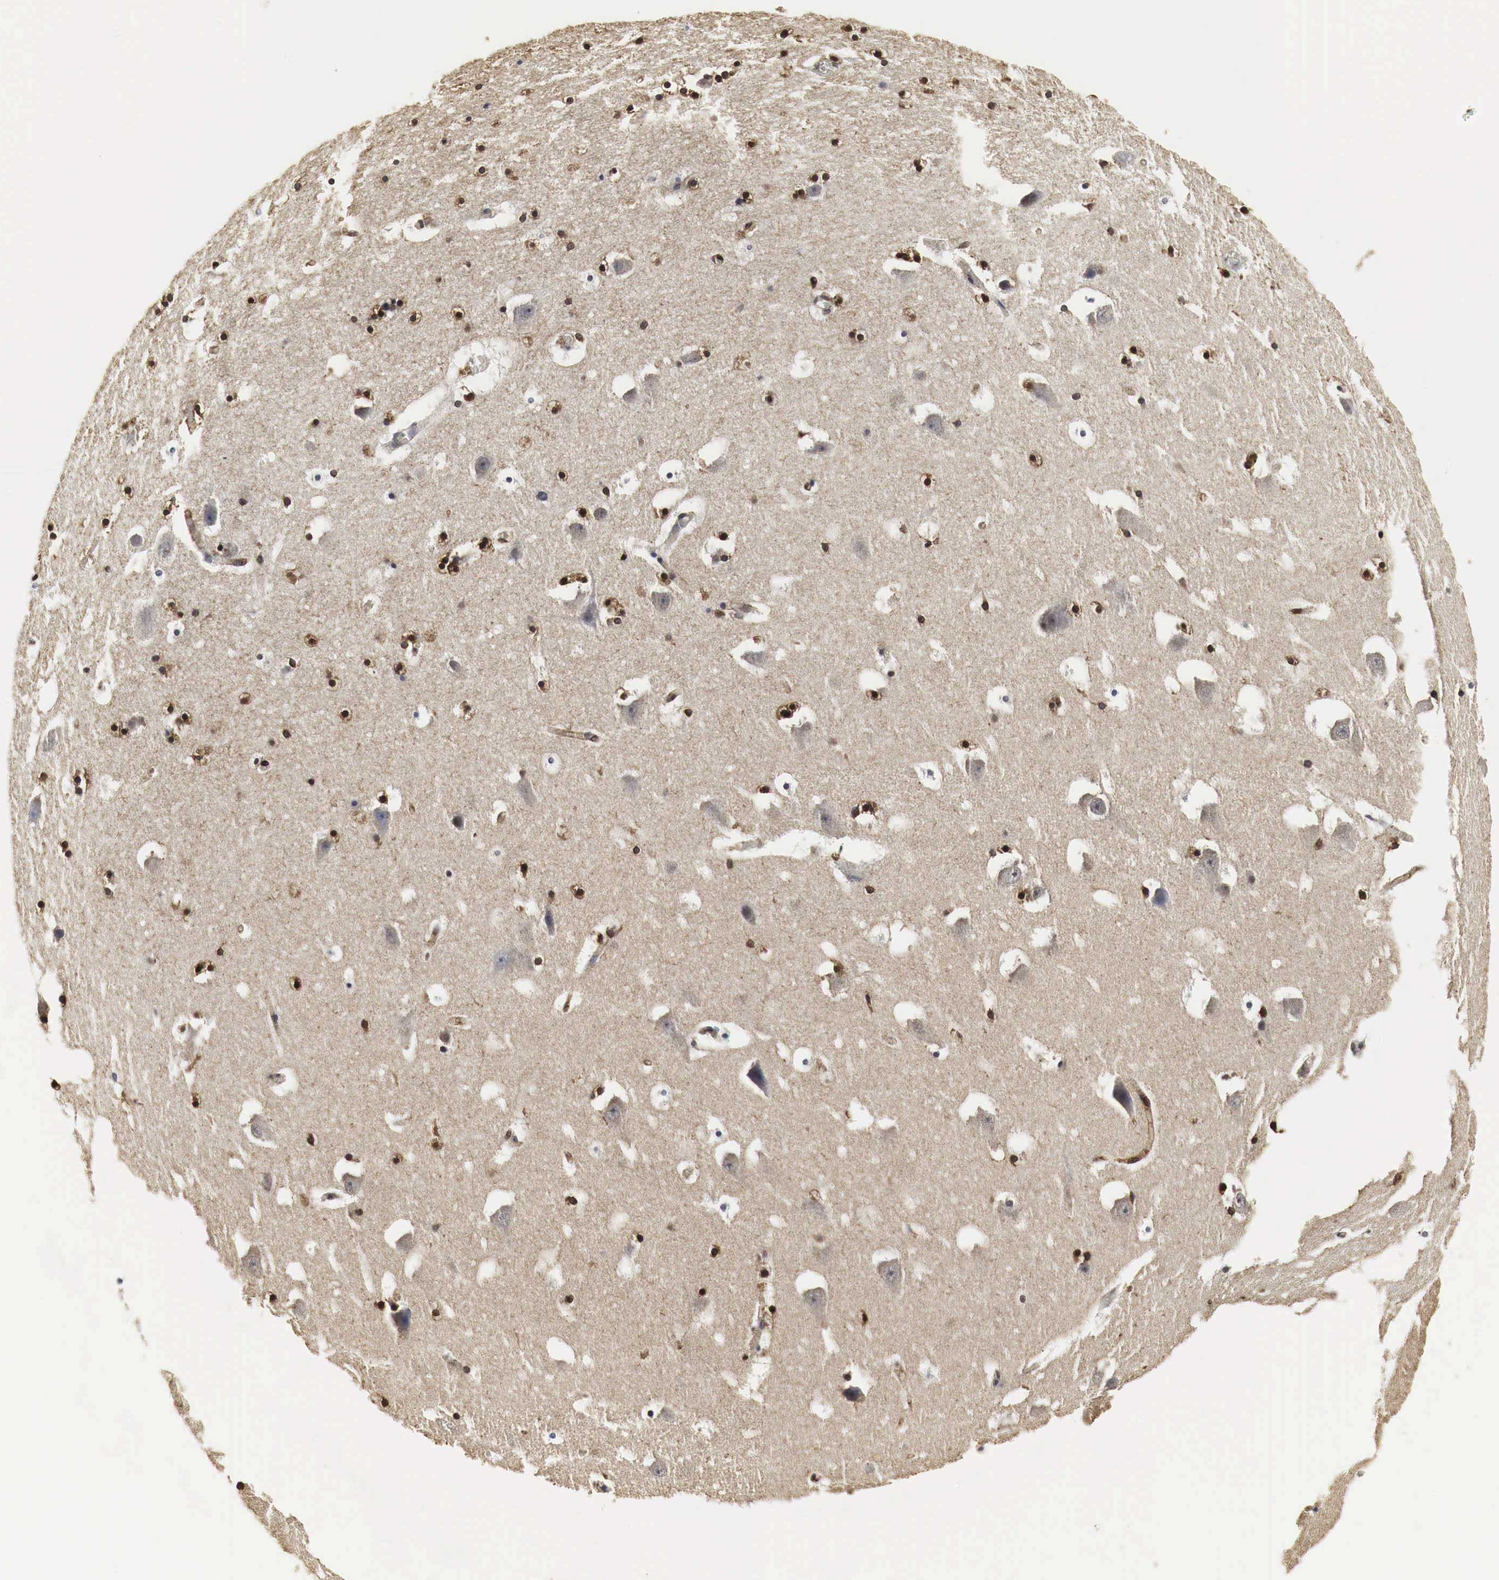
{"staining": {"intensity": "strong", "quantity": ">75%", "location": "nuclear"}, "tissue": "hippocampus", "cell_type": "Glial cells", "image_type": "normal", "snomed": [{"axis": "morphology", "description": "Normal tissue, NOS"}, {"axis": "topography", "description": "Hippocampus"}], "caption": "Immunohistochemical staining of unremarkable hippocampus reveals >75% levels of strong nuclear protein positivity in approximately >75% of glial cells. The staining was performed using DAB (3,3'-diaminobenzidine) to visualize the protein expression in brown, while the nuclei were stained in blue with hematoxylin (Magnification: 20x).", "gene": "SPIN1", "patient": {"sex": "male", "age": 45}}